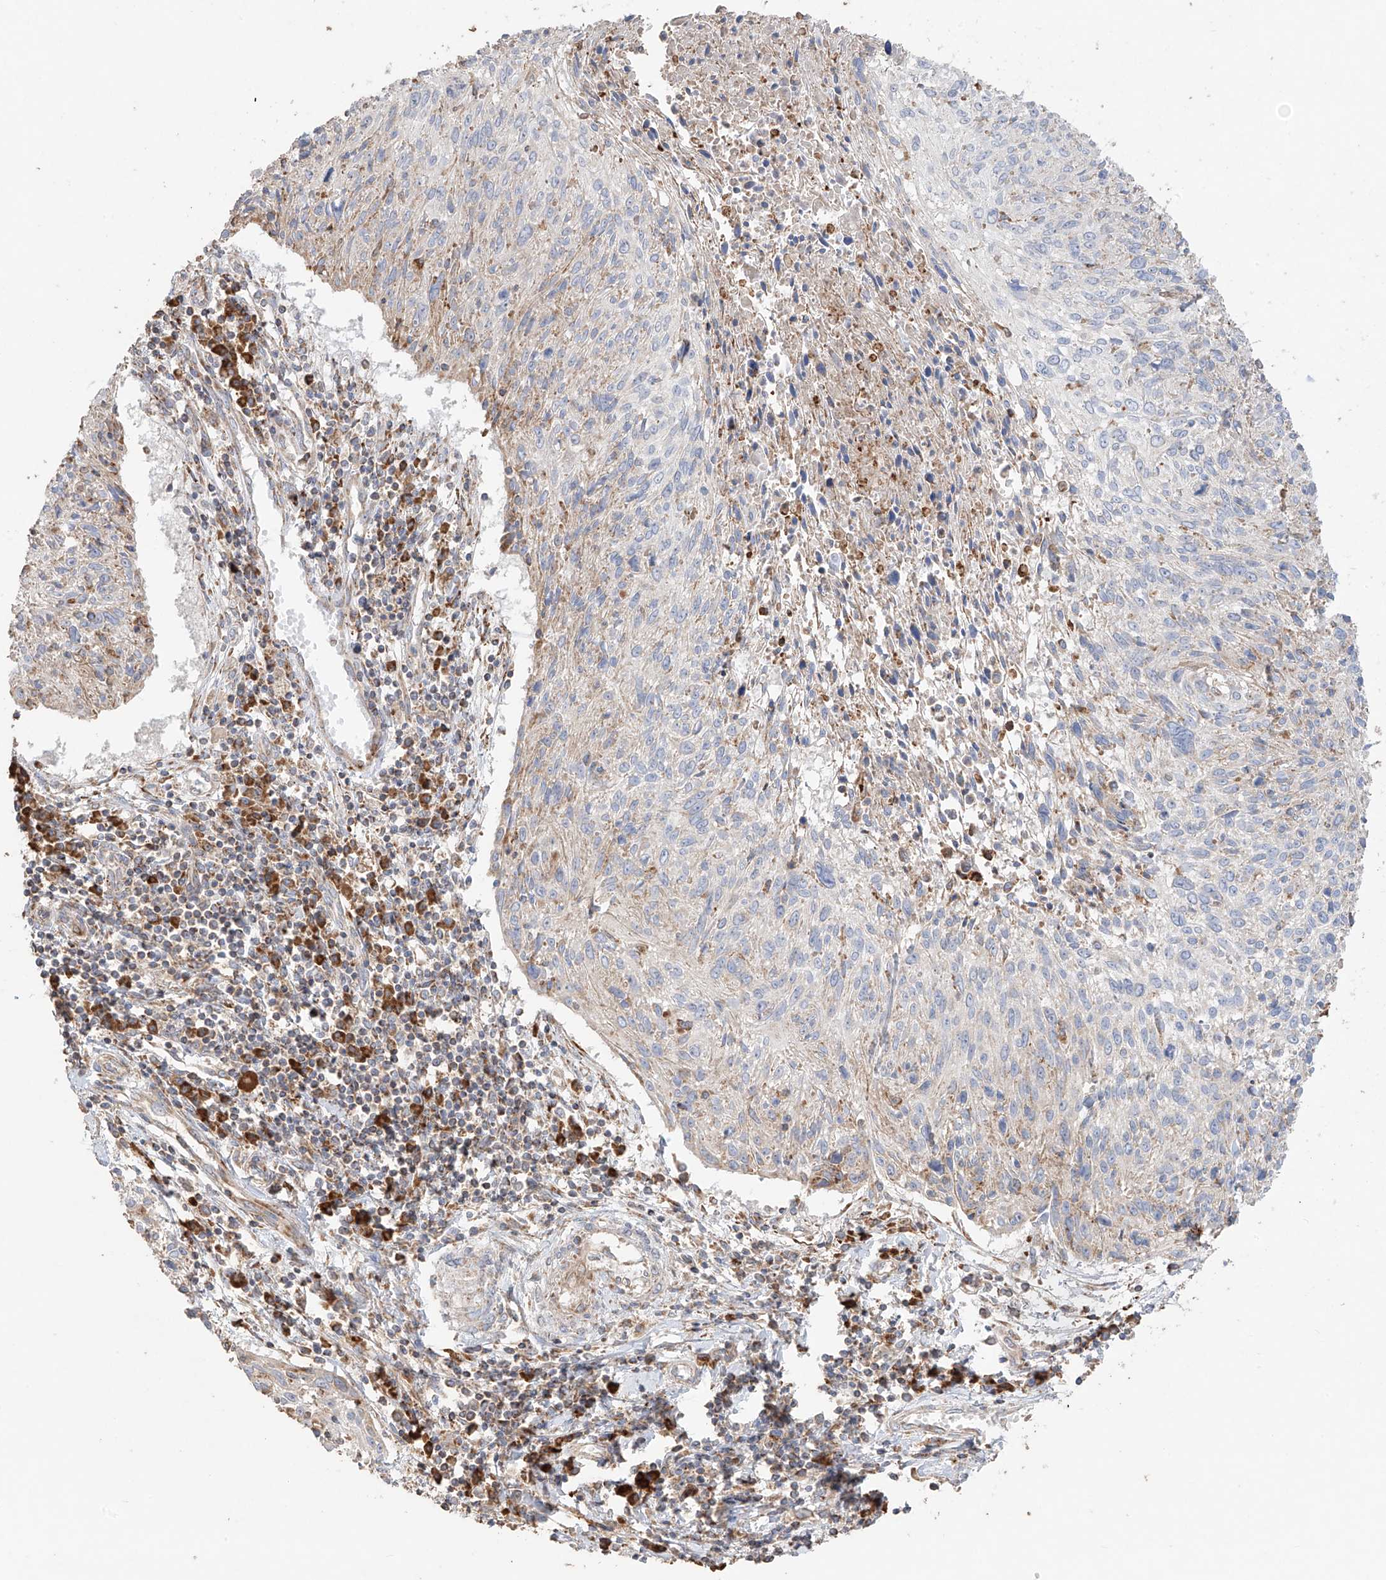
{"staining": {"intensity": "weak", "quantity": "<25%", "location": "cytoplasmic/membranous"}, "tissue": "cervical cancer", "cell_type": "Tumor cells", "image_type": "cancer", "snomed": [{"axis": "morphology", "description": "Squamous cell carcinoma, NOS"}, {"axis": "topography", "description": "Cervix"}], "caption": "Tumor cells are negative for brown protein staining in cervical cancer.", "gene": "COLGALT2", "patient": {"sex": "female", "age": 51}}